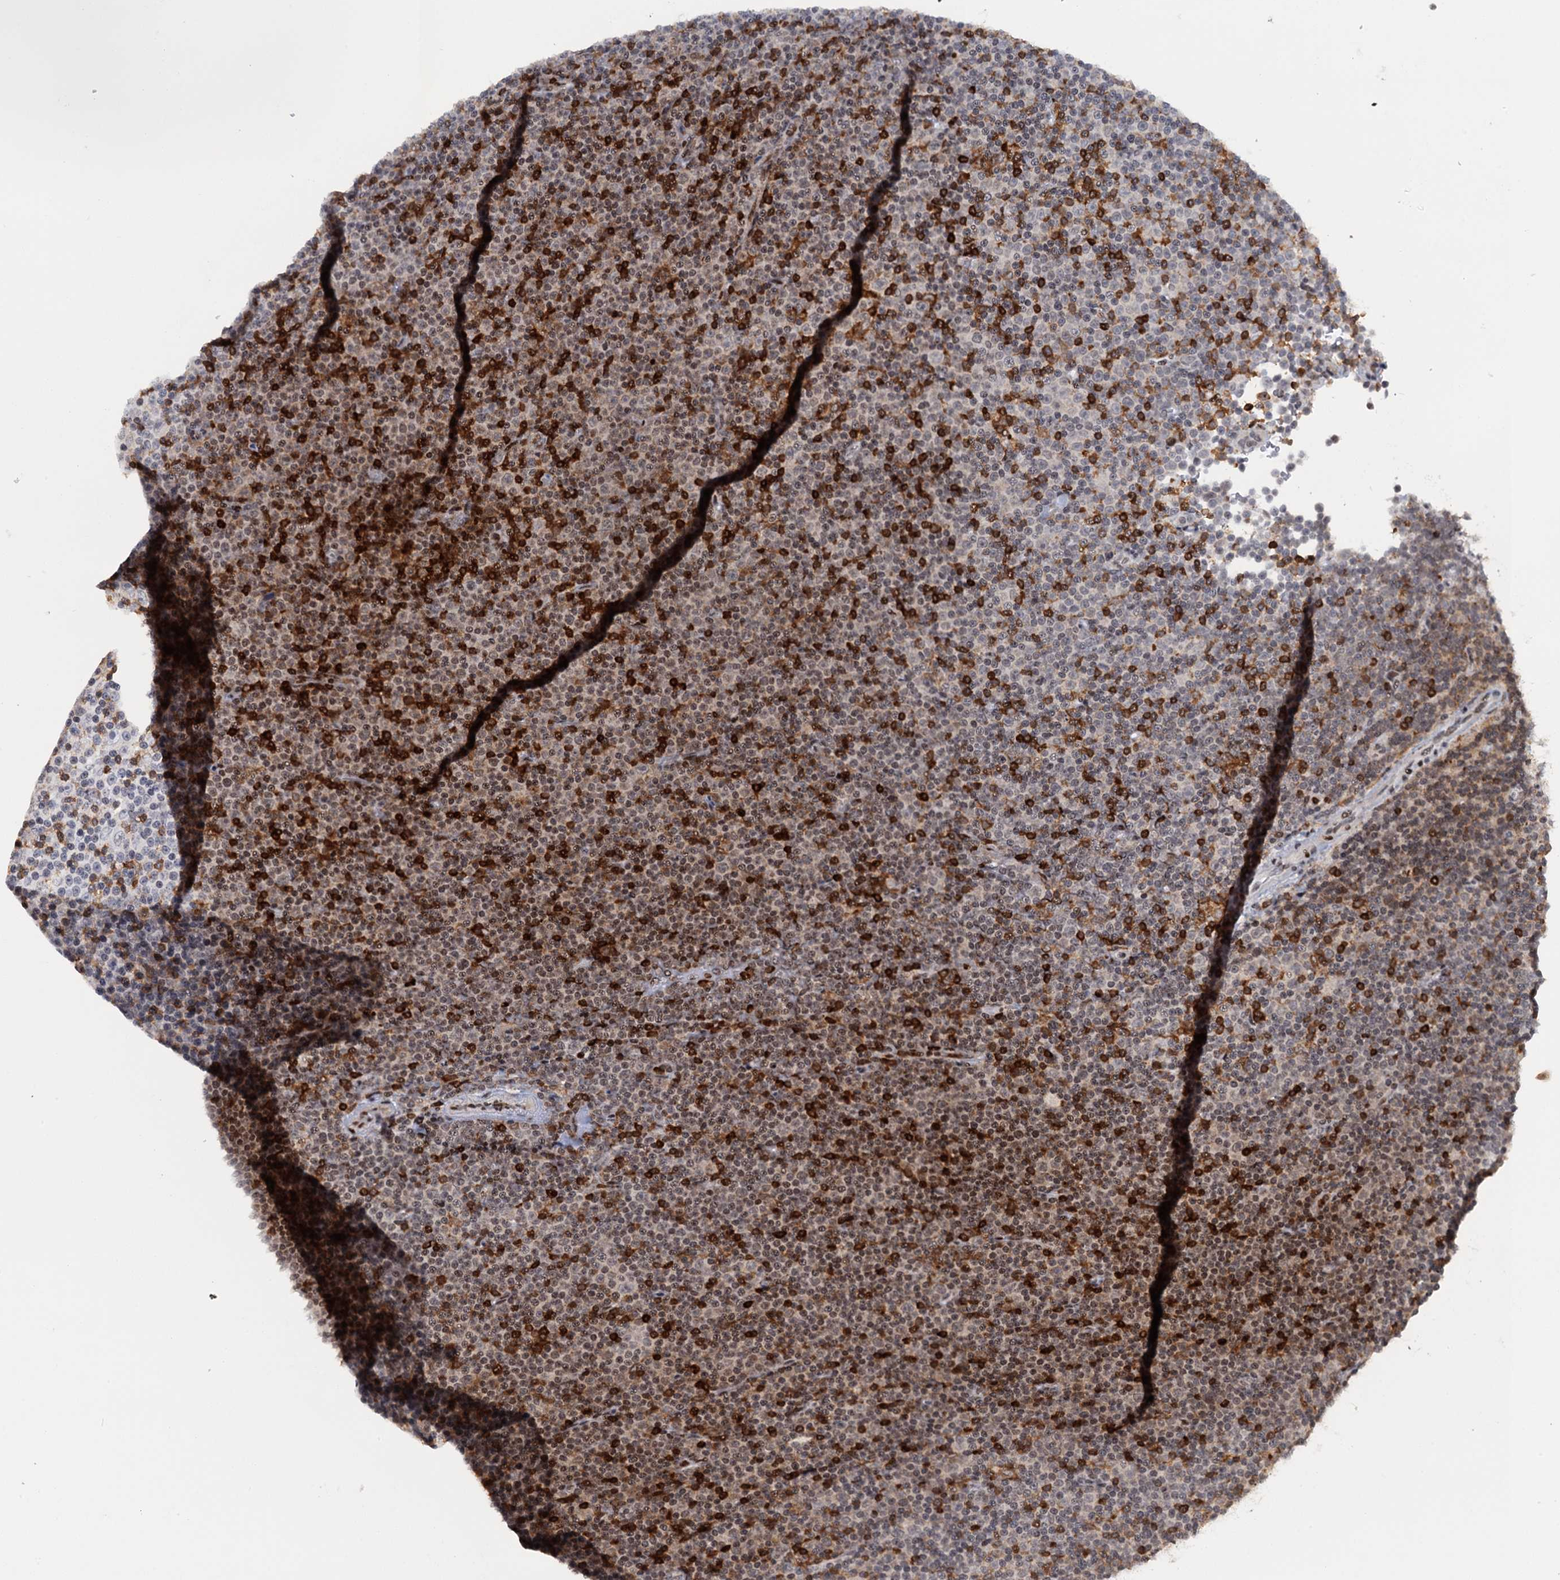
{"staining": {"intensity": "weak", "quantity": "25%-75%", "location": "cytoplasmic/membranous,nuclear"}, "tissue": "lymphoma", "cell_type": "Tumor cells", "image_type": "cancer", "snomed": [{"axis": "morphology", "description": "Malignant lymphoma, non-Hodgkin's type, Low grade"}, {"axis": "topography", "description": "Lymph node"}], "caption": "Immunohistochemistry (DAB) staining of lymphoma demonstrates weak cytoplasmic/membranous and nuclear protein expression in approximately 25%-75% of tumor cells.", "gene": "FYB1", "patient": {"sex": "female", "age": 67}}